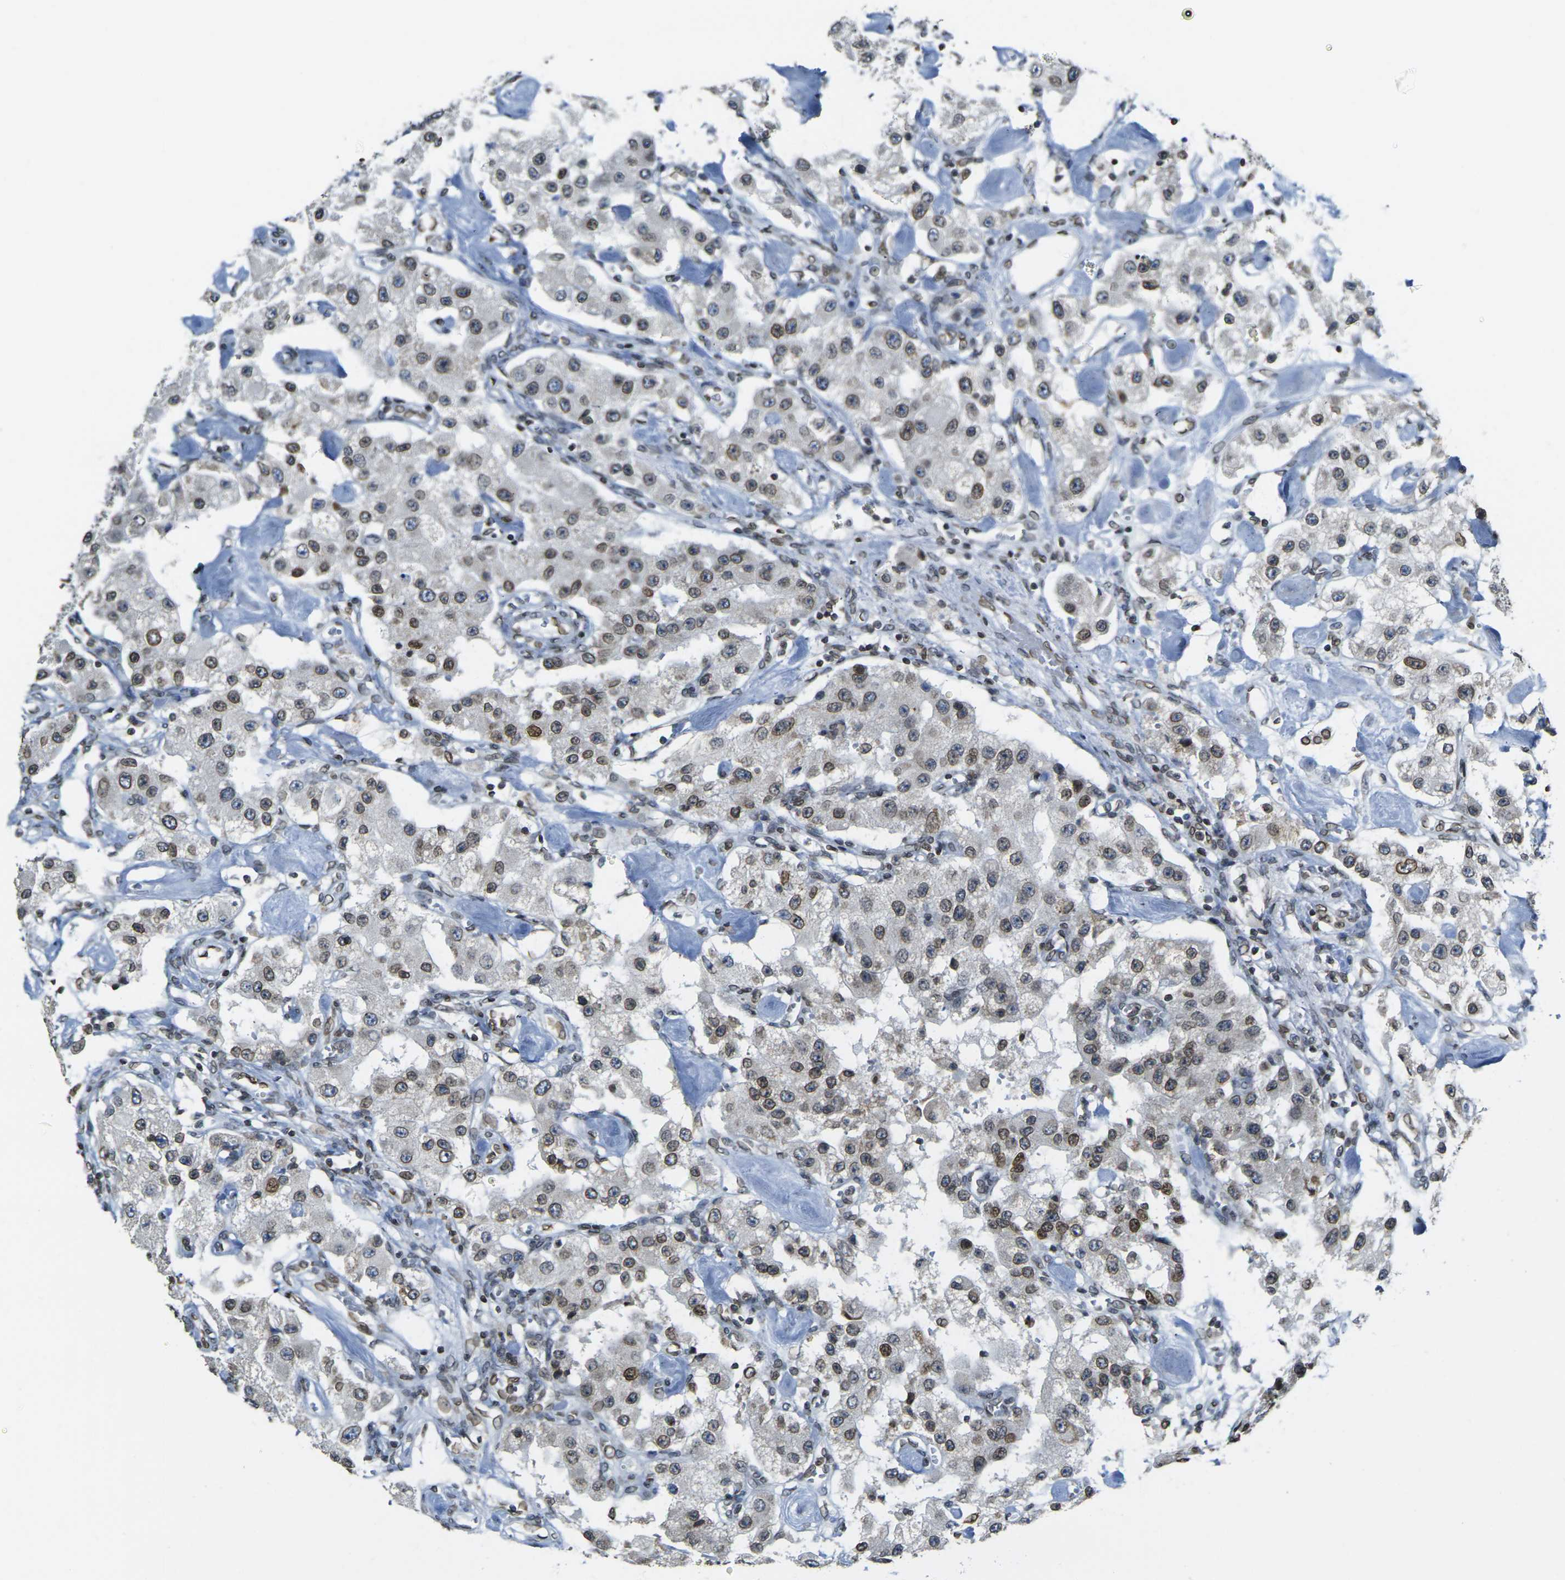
{"staining": {"intensity": "moderate", "quantity": ">75%", "location": "cytoplasmic/membranous,nuclear"}, "tissue": "carcinoid", "cell_type": "Tumor cells", "image_type": "cancer", "snomed": [{"axis": "morphology", "description": "Carcinoid, malignant, NOS"}, {"axis": "topography", "description": "Pancreas"}], "caption": "Protein expression analysis of carcinoid (malignant) displays moderate cytoplasmic/membranous and nuclear staining in approximately >75% of tumor cells.", "gene": "BRDT", "patient": {"sex": "male", "age": 41}}